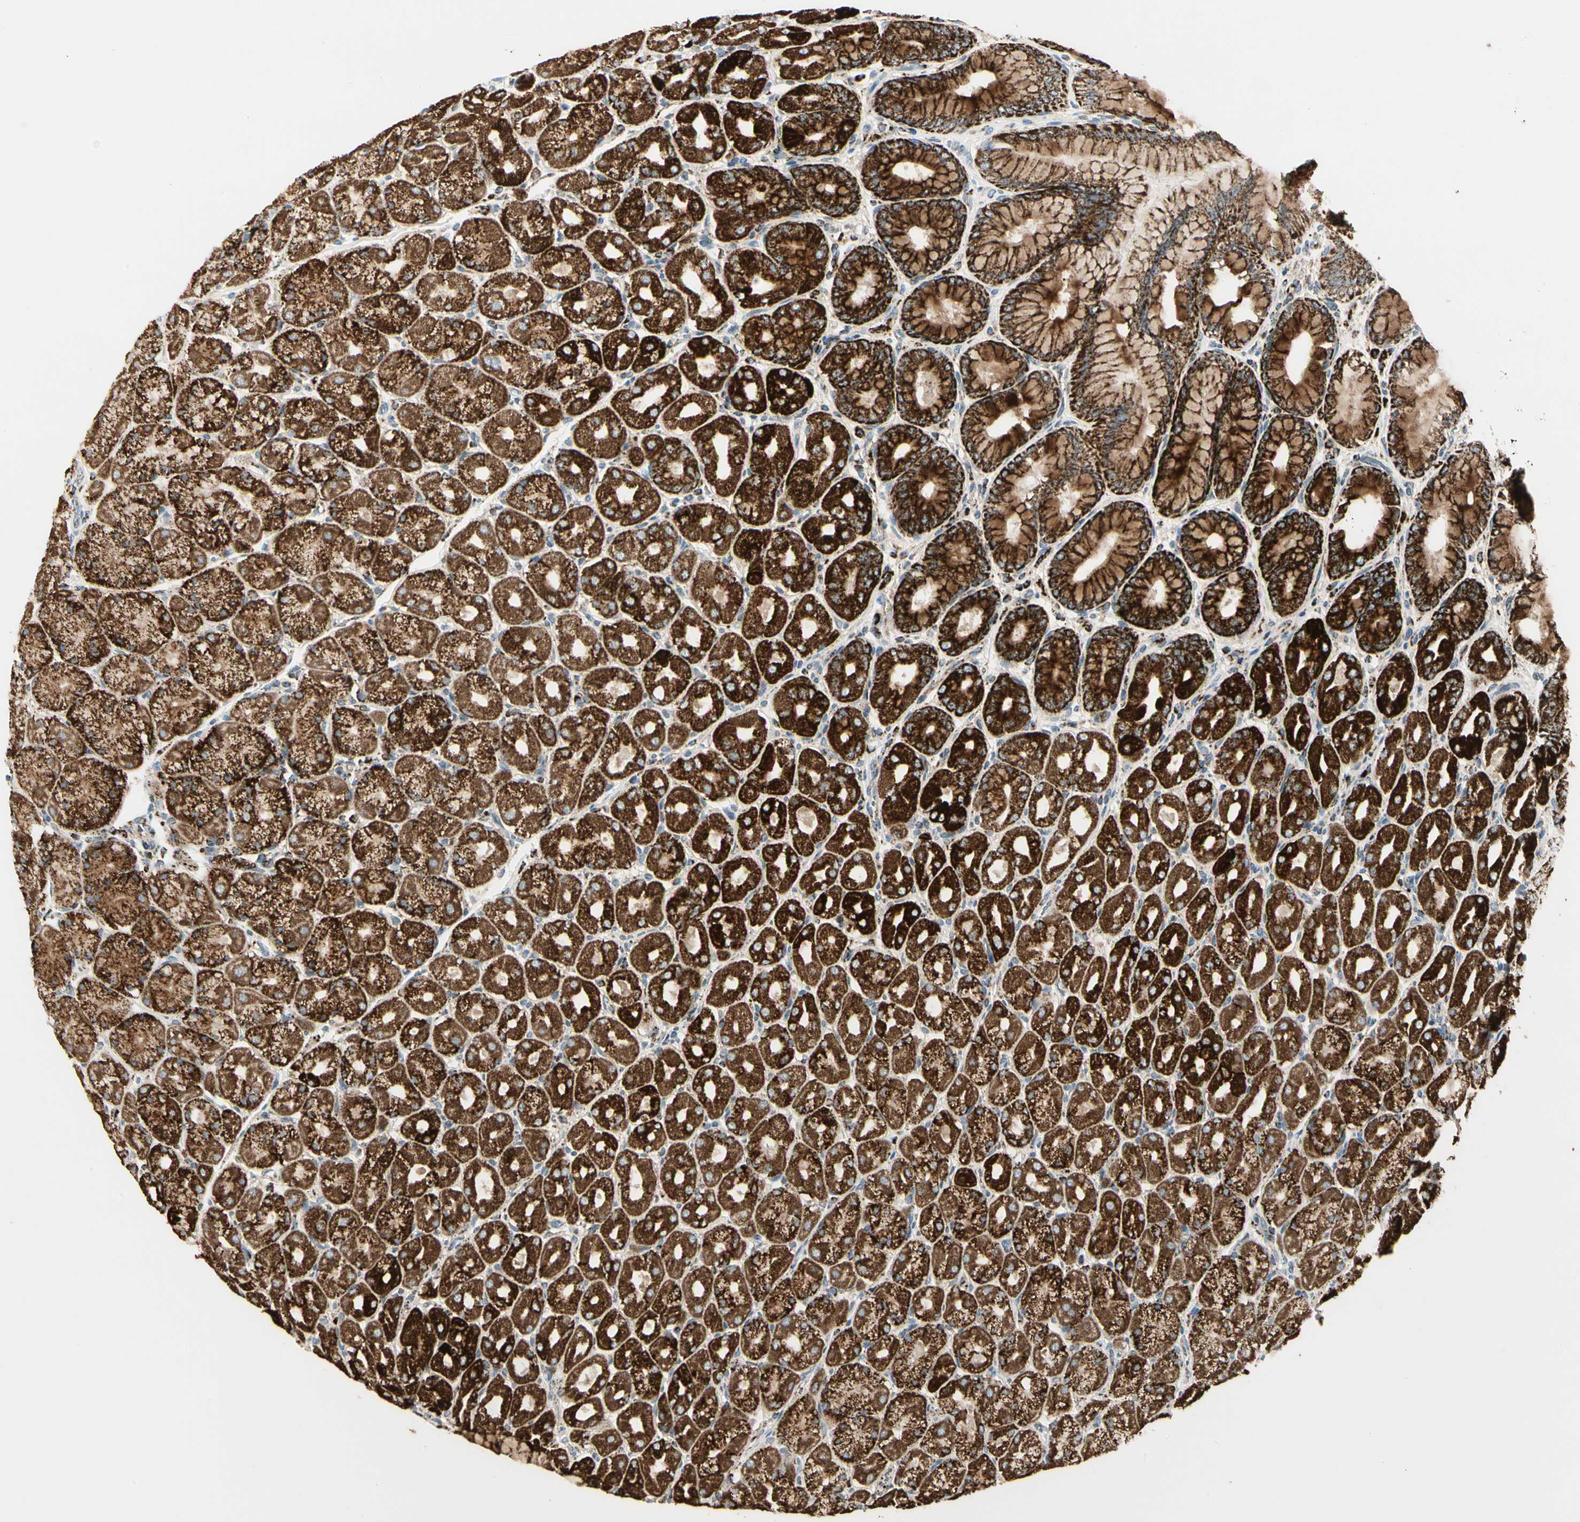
{"staining": {"intensity": "strong", "quantity": ">75%", "location": "cytoplasmic/membranous"}, "tissue": "stomach", "cell_type": "Glandular cells", "image_type": "normal", "snomed": [{"axis": "morphology", "description": "Normal tissue, NOS"}, {"axis": "topography", "description": "Stomach, upper"}], "caption": "Glandular cells reveal high levels of strong cytoplasmic/membranous staining in about >75% of cells in normal stomach.", "gene": "ME2", "patient": {"sex": "female", "age": 56}}